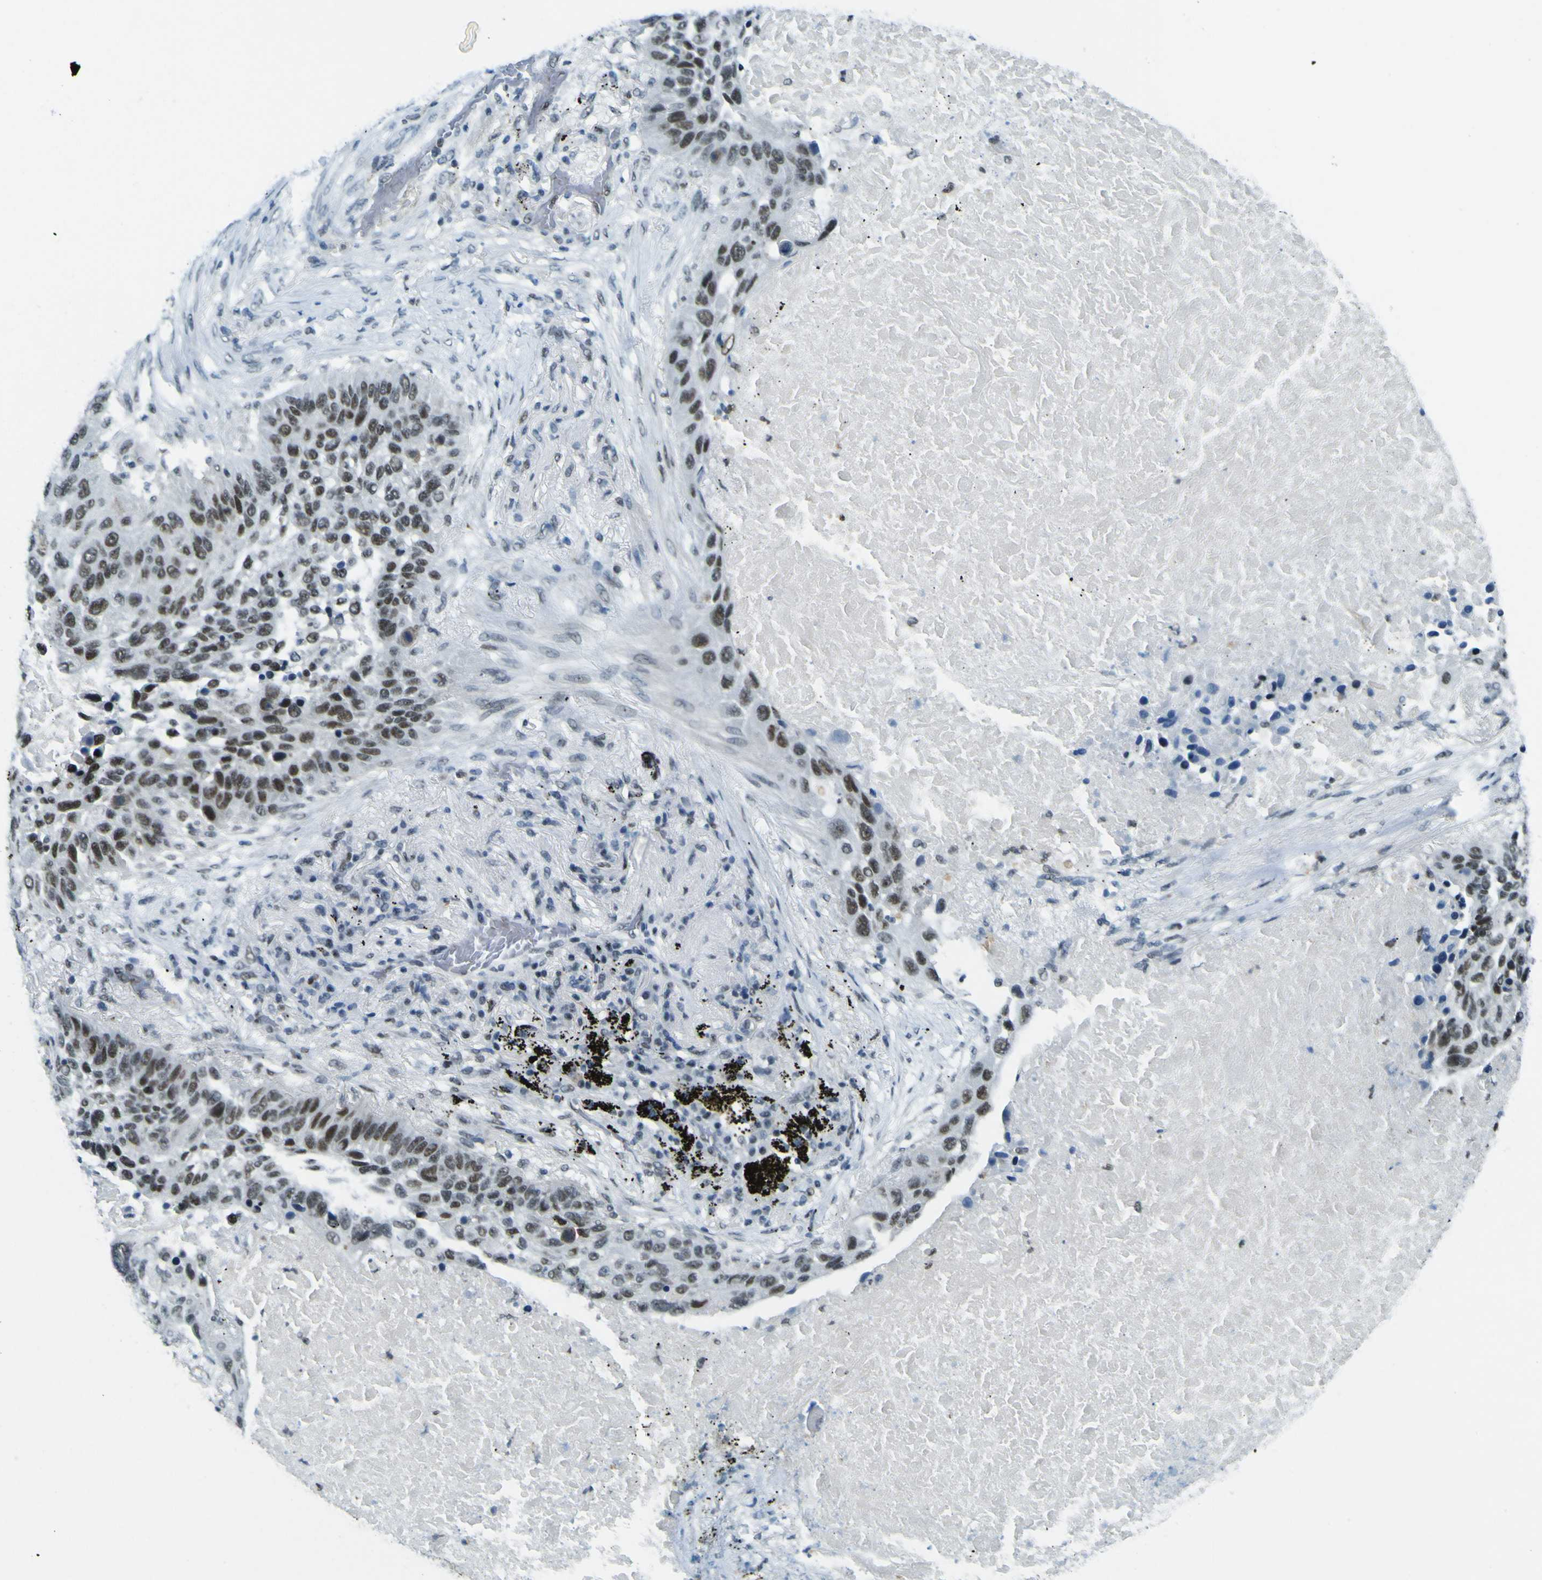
{"staining": {"intensity": "moderate", "quantity": ">75%", "location": "nuclear"}, "tissue": "lung cancer", "cell_type": "Tumor cells", "image_type": "cancer", "snomed": [{"axis": "morphology", "description": "Squamous cell carcinoma, NOS"}, {"axis": "topography", "description": "Lung"}], "caption": "Human lung cancer (squamous cell carcinoma) stained for a protein (brown) reveals moderate nuclear positive positivity in about >75% of tumor cells.", "gene": "CEBPG", "patient": {"sex": "male", "age": 57}}